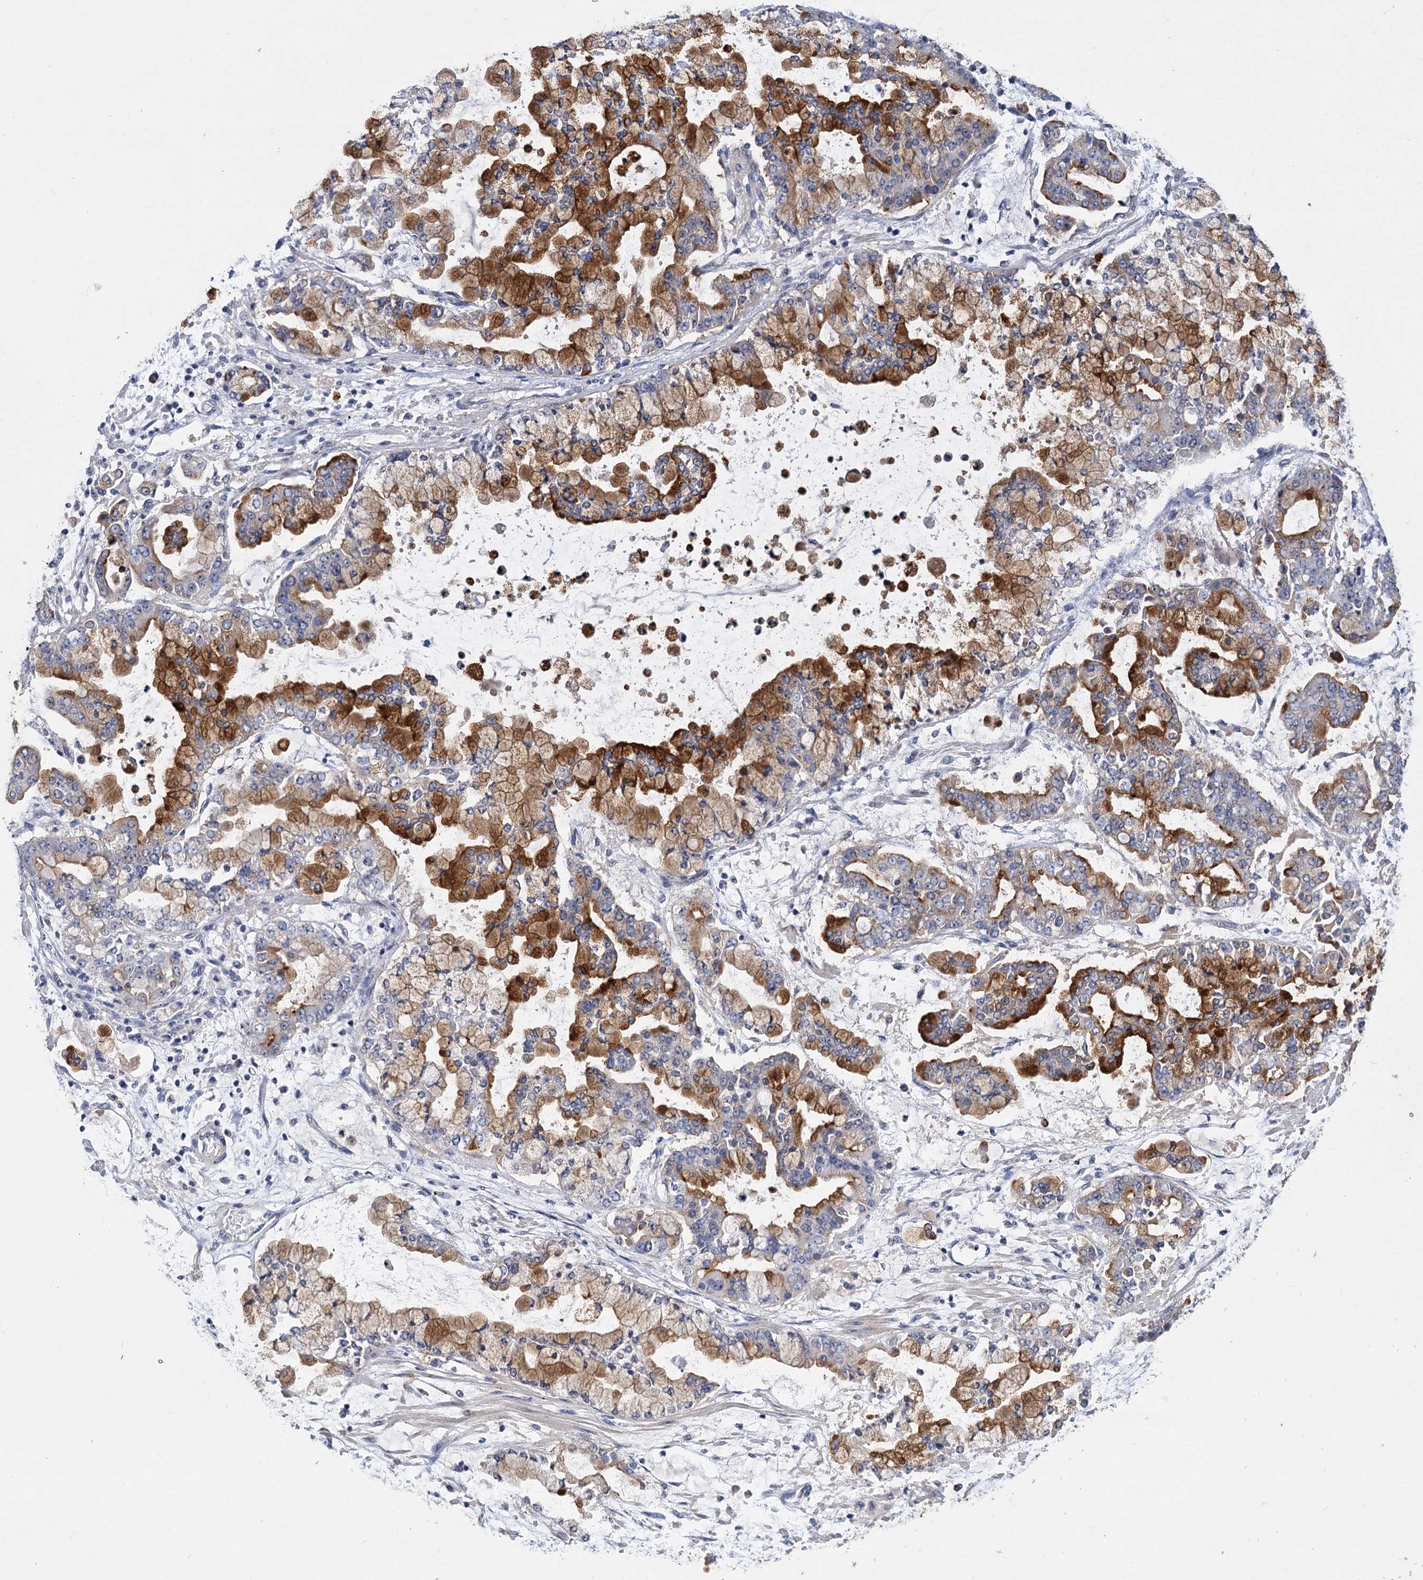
{"staining": {"intensity": "strong", "quantity": "25%-75%", "location": "cytoplasmic/membranous"}, "tissue": "stomach cancer", "cell_type": "Tumor cells", "image_type": "cancer", "snomed": [{"axis": "morphology", "description": "Normal tissue, NOS"}, {"axis": "morphology", "description": "Adenocarcinoma, NOS"}, {"axis": "topography", "description": "Stomach, upper"}, {"axis": "topography", "description": "Stomach"}], "caption": "Stomach adenocarcinoma was stained to show a protein in brown. There is high levels of strong cytoplasmic/membranous positivity in approximately 25%-75% of tumor cells. The staining was performed using DAB to visualize the protein expression in brown, while the nuclei were stained in blue with hematoxylin (Magnification: 20x).", "gene": "ATP9A", "patient": {"sex": "male", "age": 76}}